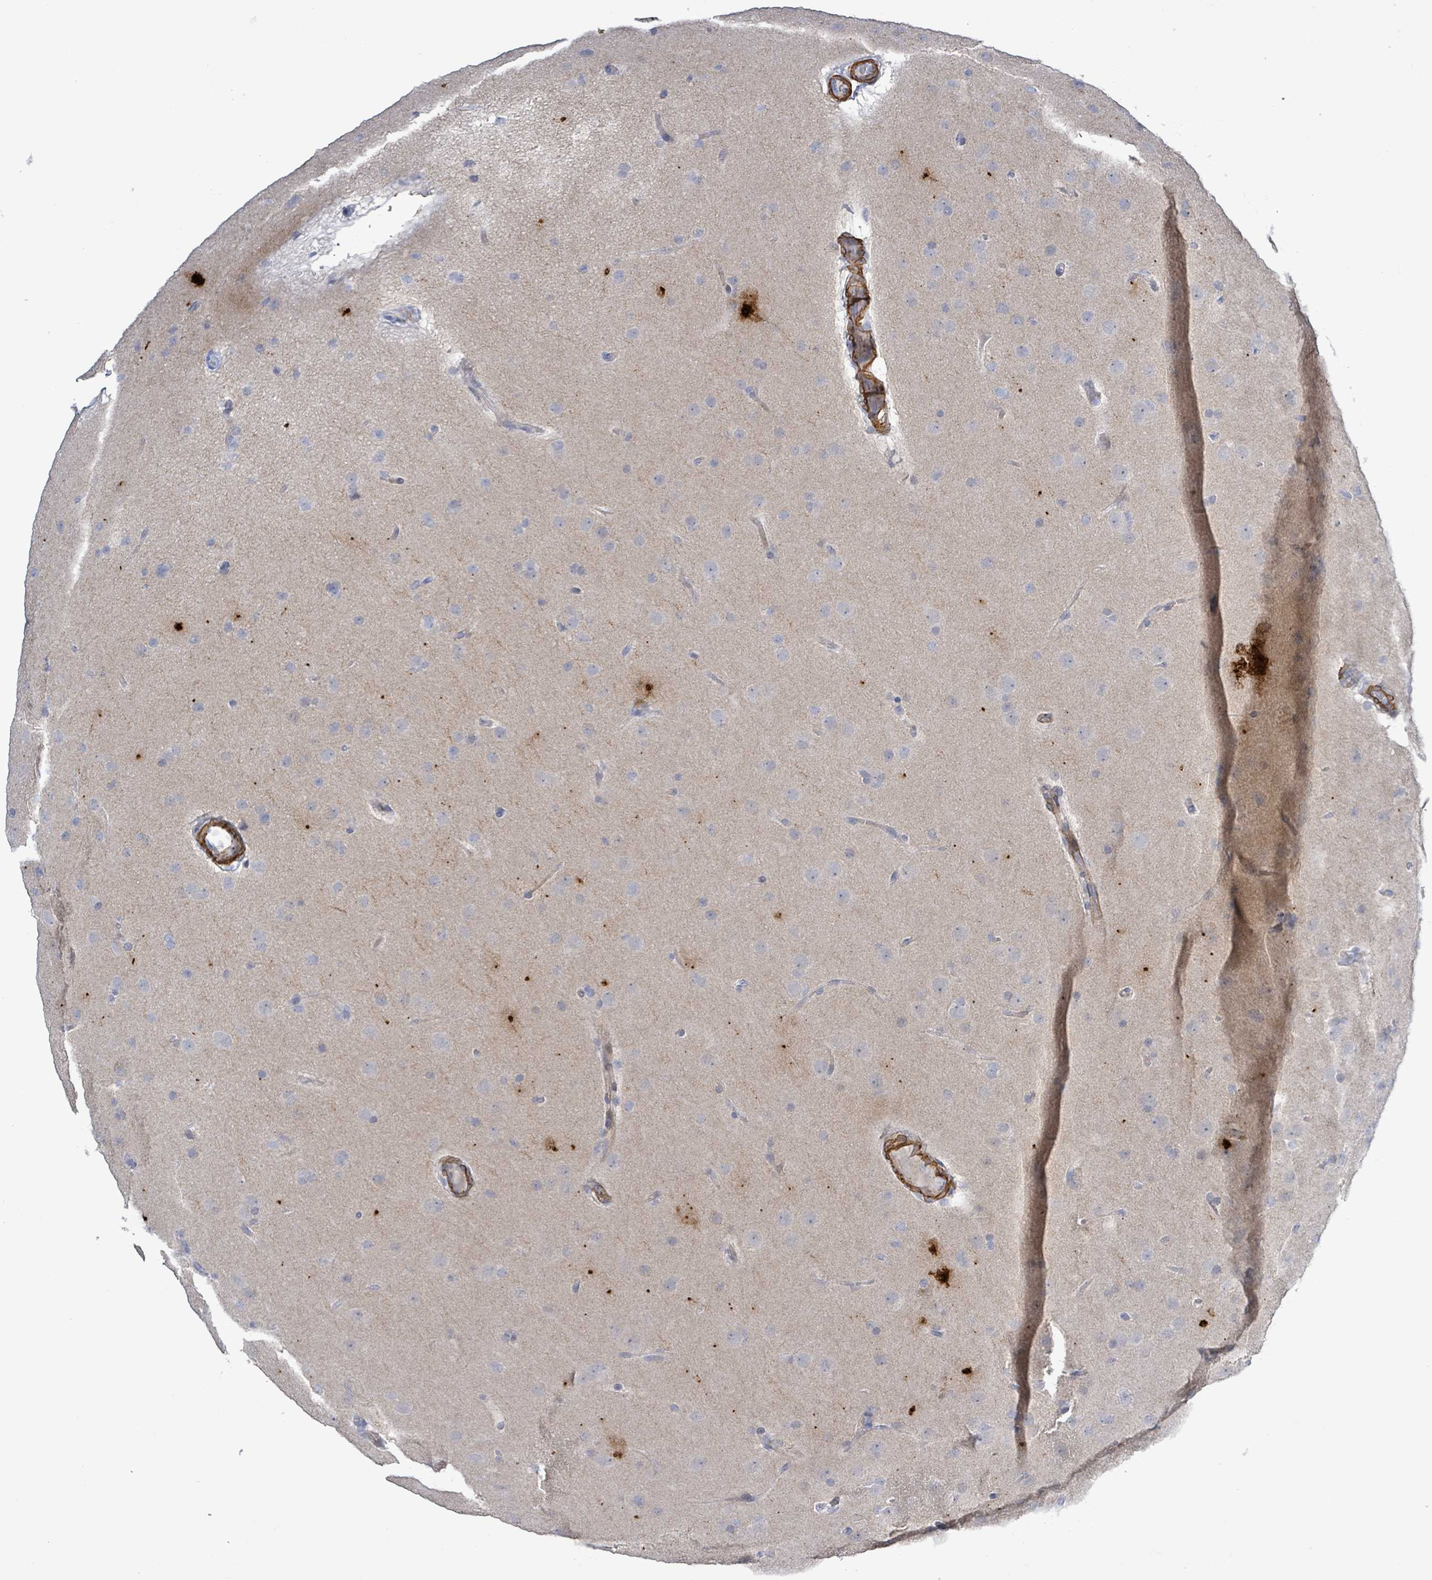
{"staining": {"intensity": "negative", "quantity": "none", "location": "none"}, "tissue": "glioma", "cell_type": "Tumor cells", "image_type": "cancer", "snomed": [{"axis": "morphology", "description": "Glioma, malignant, Low grade"}, {"axis": "topography", "description": "Brain"}], "caption": "Immunohistochemistry photomicrograph of malignant glioma (low-grade) stained for a protein (brown), which reveals no staining in tumor cells. (DAB (3,3'-diaminobenzidine) immunohistochemistry (IHC) visualized using brightfield microscopy, high magnification).", "gene": "DMRTC1B", "patient": {"sex": "female", "age": 32}}